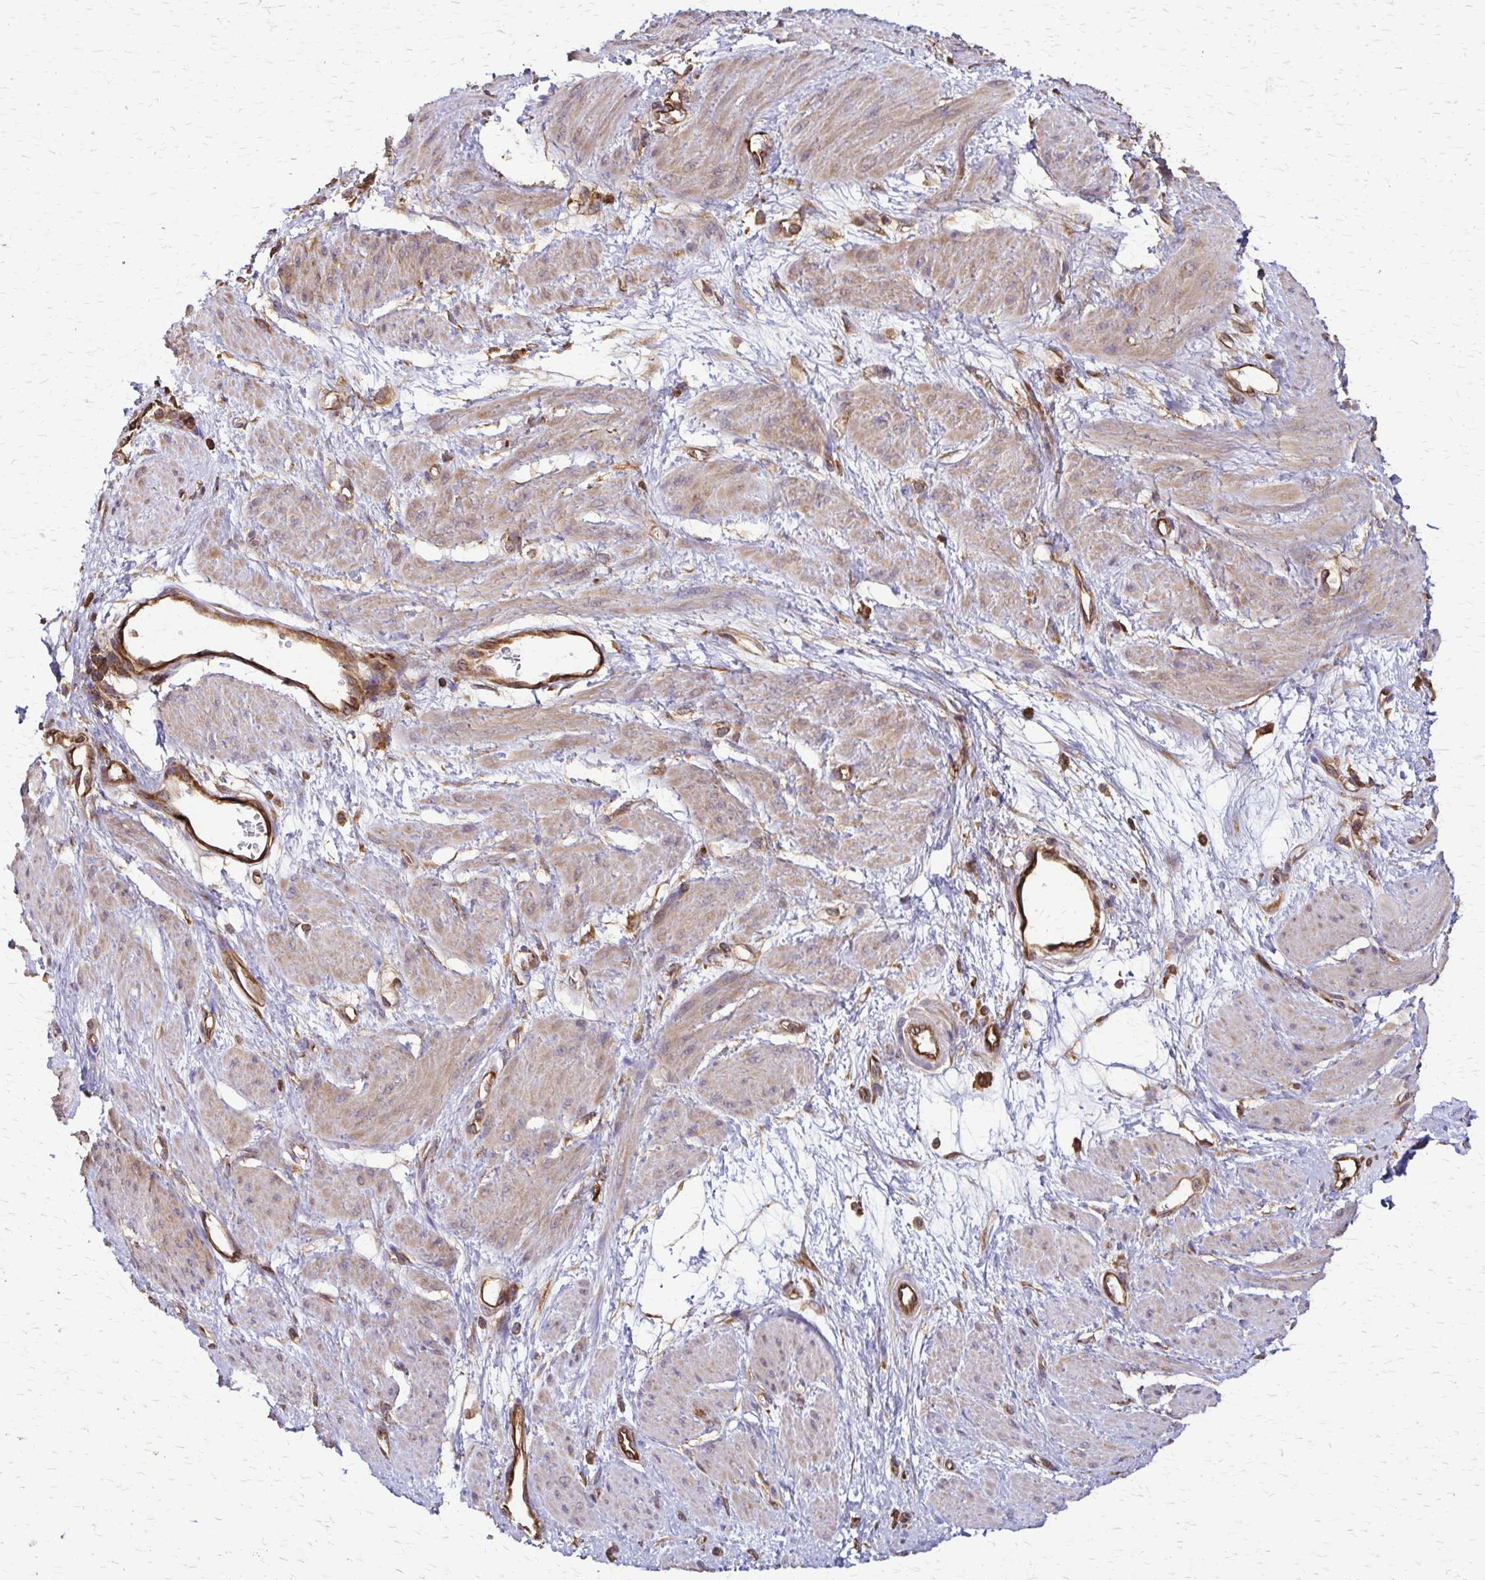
{"staining": {"intensity": "weak", "quantity": ">75%", "location": "cytoplasmic/membranous"}, "tissue": "smooth muscle", "cell_type": "Smooth muscle cells", "image_type": "normal", "snomed": [{"axis": "morphology", "description": "Normal tissue, NOS"}, {"axis": "topography", "description": "Smooth muscle"}, {"axis": "topography", "description": "Uterus"}], "caption": "A histopathology image showing weak cytoplasmic/membranous expression in approximately >75% of smooth muscle cells in benign smooth muscle, as visualized by brown immunohistochemical staining.", "gene": "EEF2", "patient": {"sex": "female", "age": 39}}